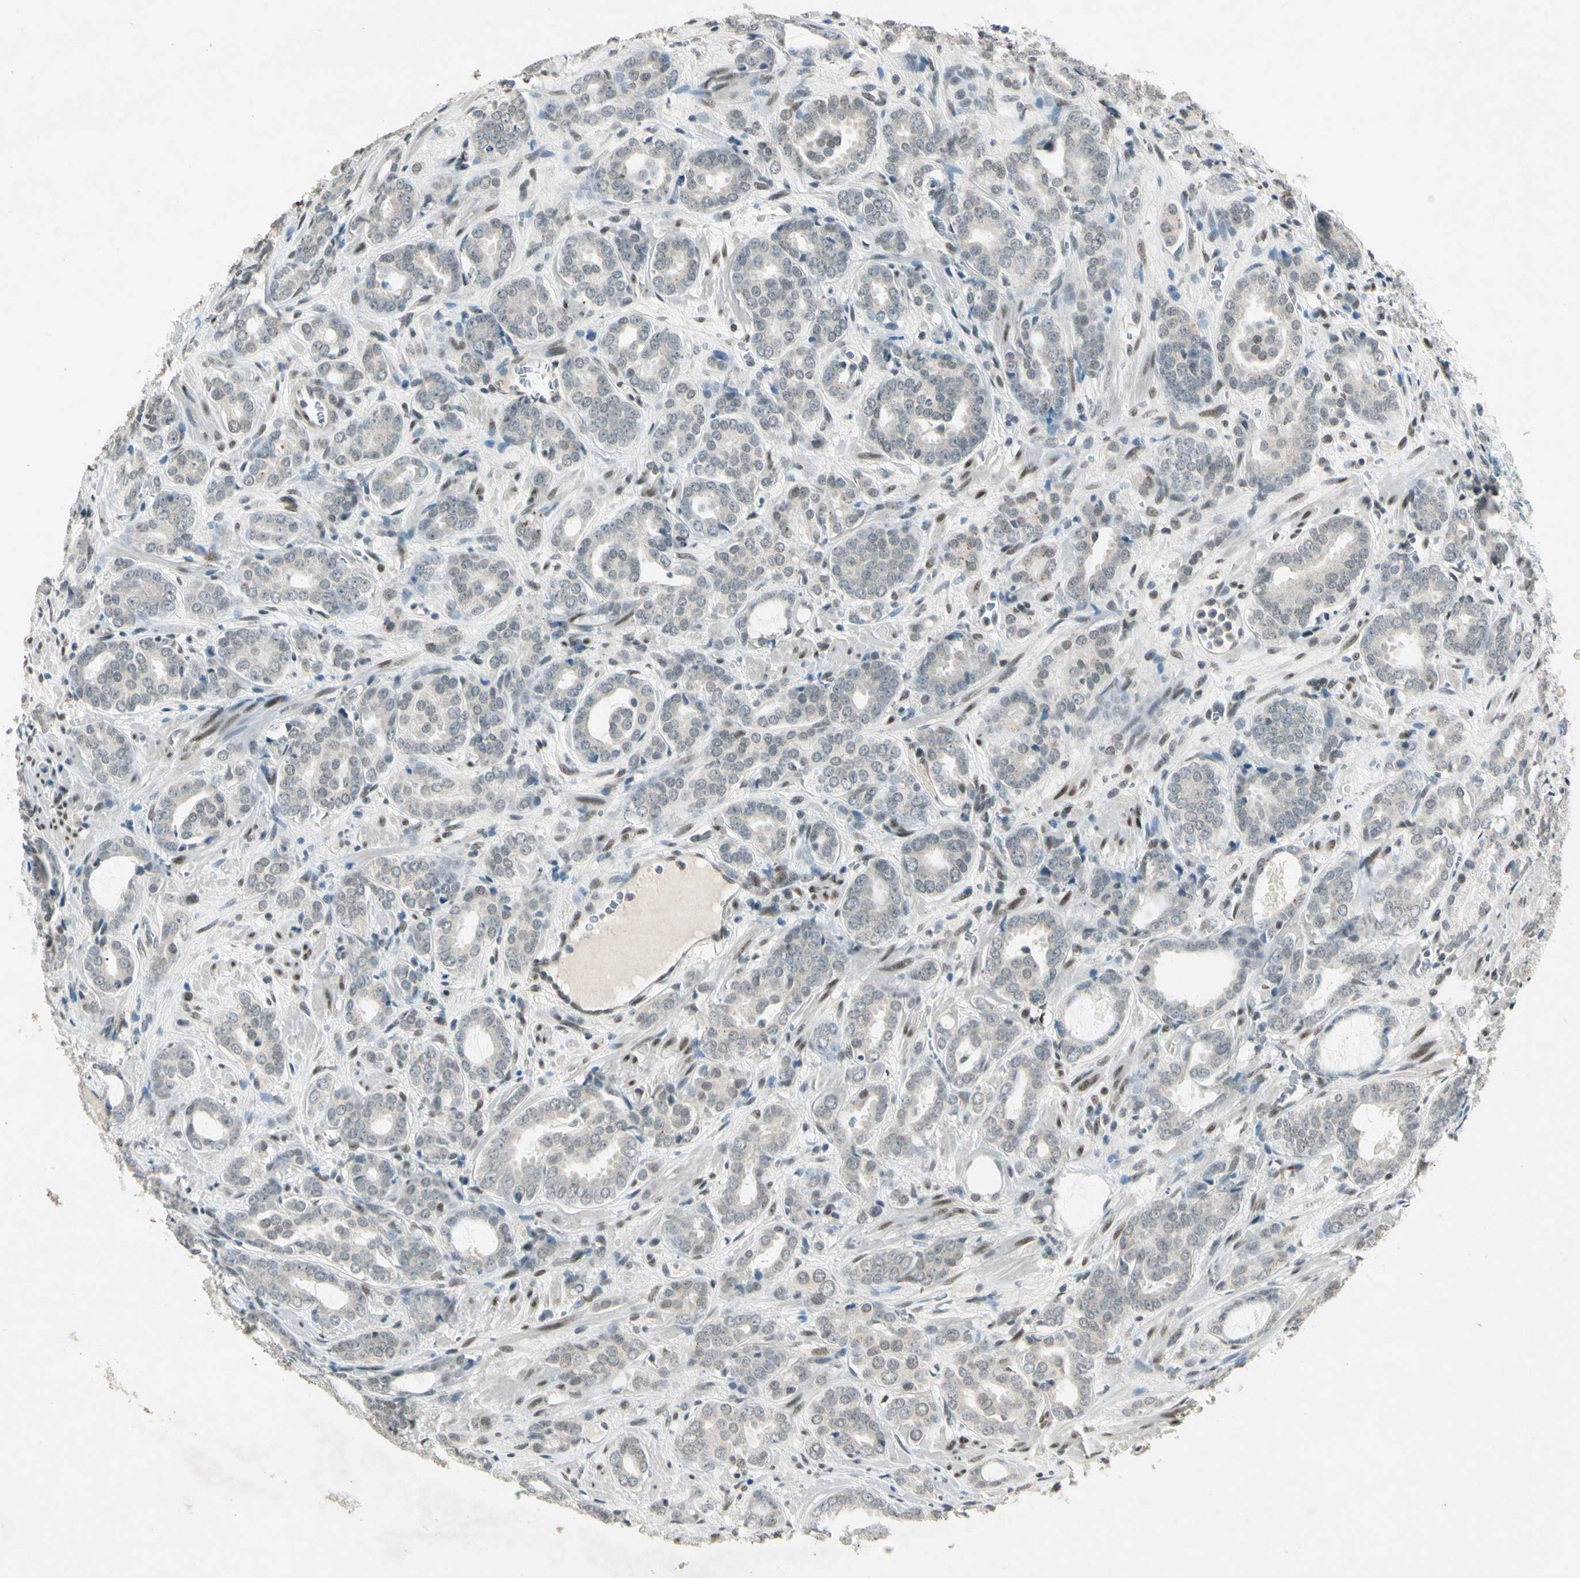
{"staining": {"intensity": "weak", "quantity": "<25%", "location": "cytoplasmic/membranous,nuclear"}, "tissue": "prostate cancer", "cell_type": "Tumor cells", "image_type": "cancer", "snomed": [{"axis": "morphology", "description": "Adenocarcinoma, High grade"}, {"axis": "topography", "description": "Prostate"}], "caption": "Tumor cells show no significant protein positivity in prostate adenocarcinoma (high-grade).", "gene": "ZBTB4", "patient": {"sex": "male", "age": 64}}